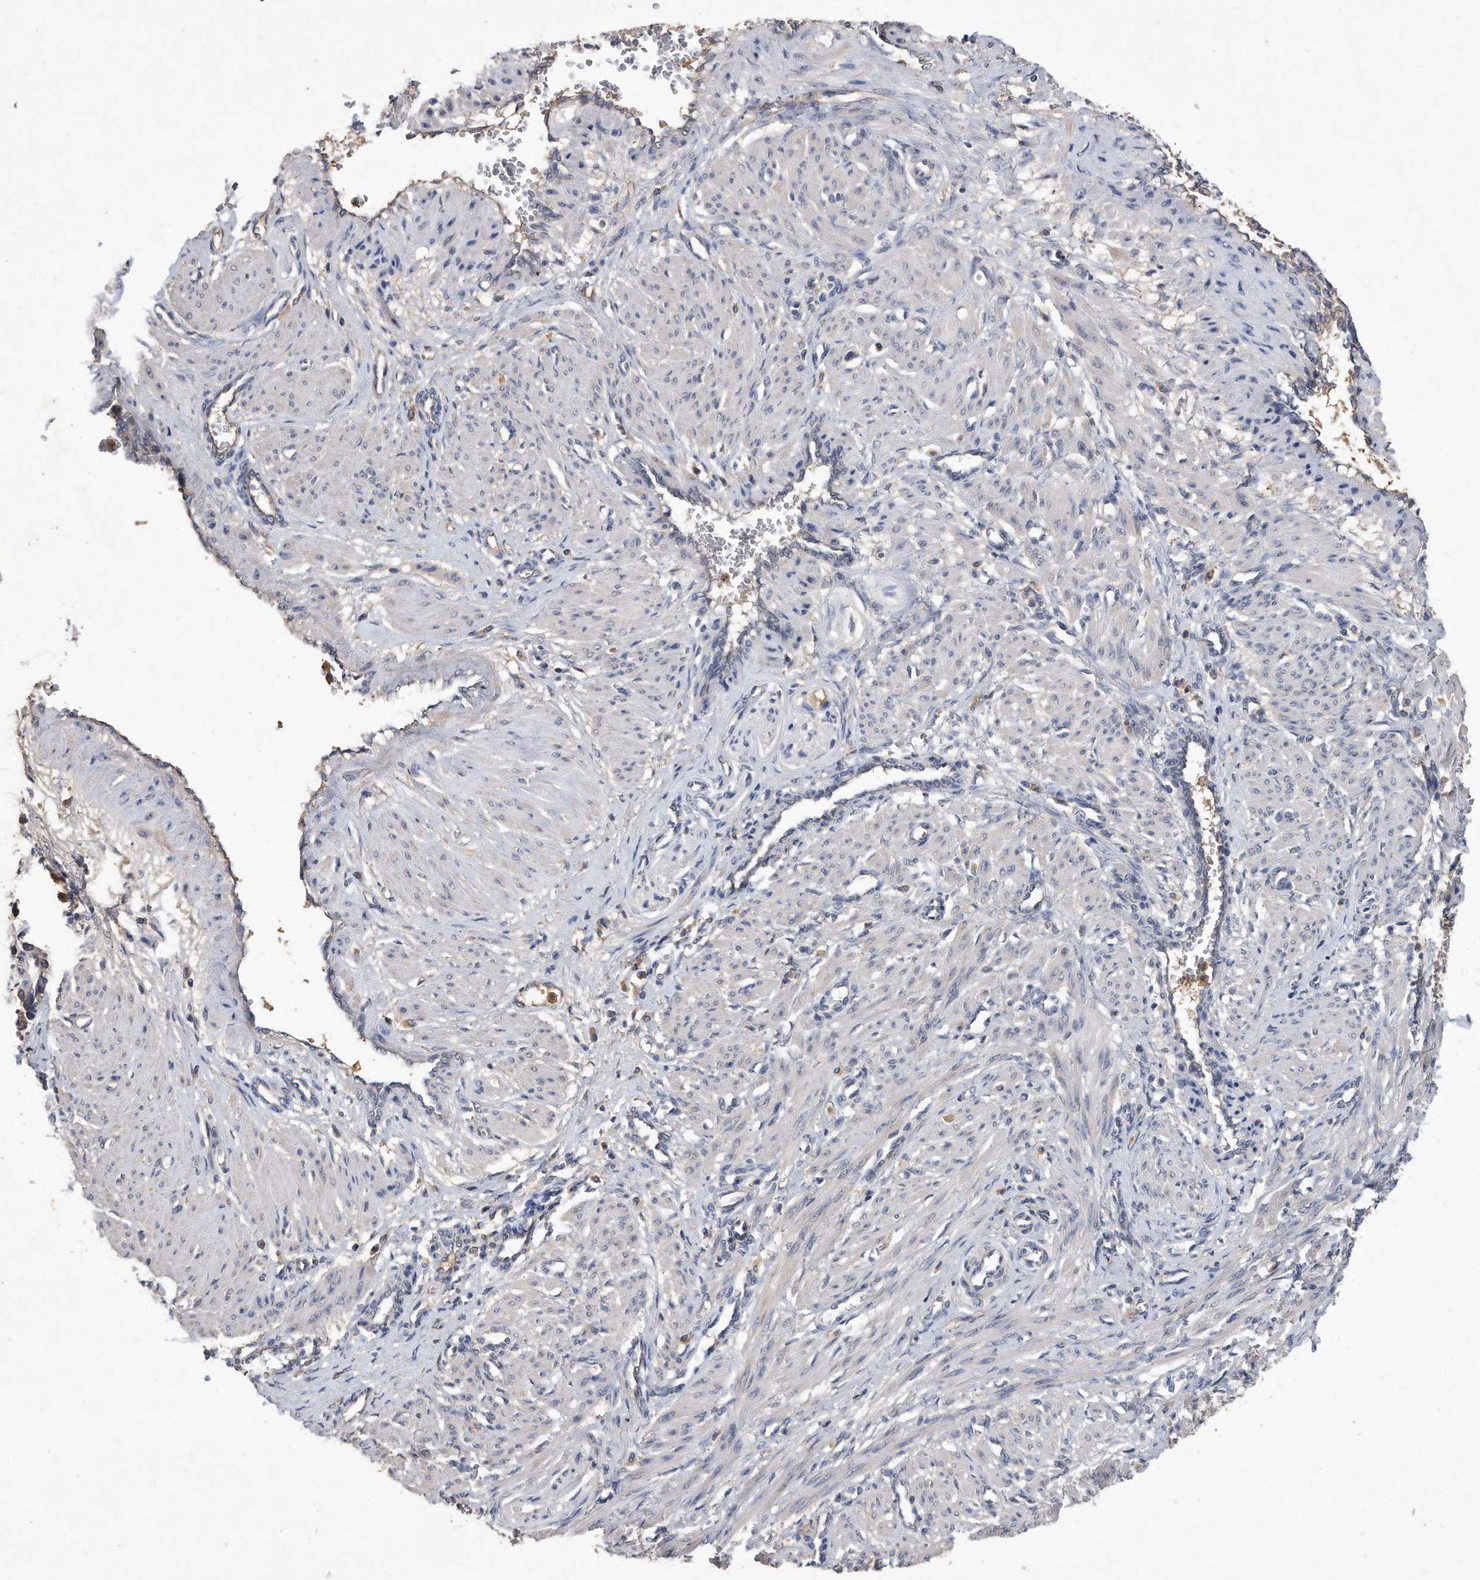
{"staining": {"intensity": "negative", "quantity": "none", "location": "none"}, "tissue": "smooth muscle", "cell_type": "Smooth muscle cells", "image_type": "normal", "snomed": [{"axis": "morphology", "description": "Normal tissue, NOS"}, {"axis": "topography", "description": "Endometrium"}], "caption": "This is an immunohistochemistry (IHC) histopathology image of unremarkable human smooth muscle. There is no staining in smooth muscle cells.", "gene": "HOMER3", "patient": {"sex": "female", "age": 33}}